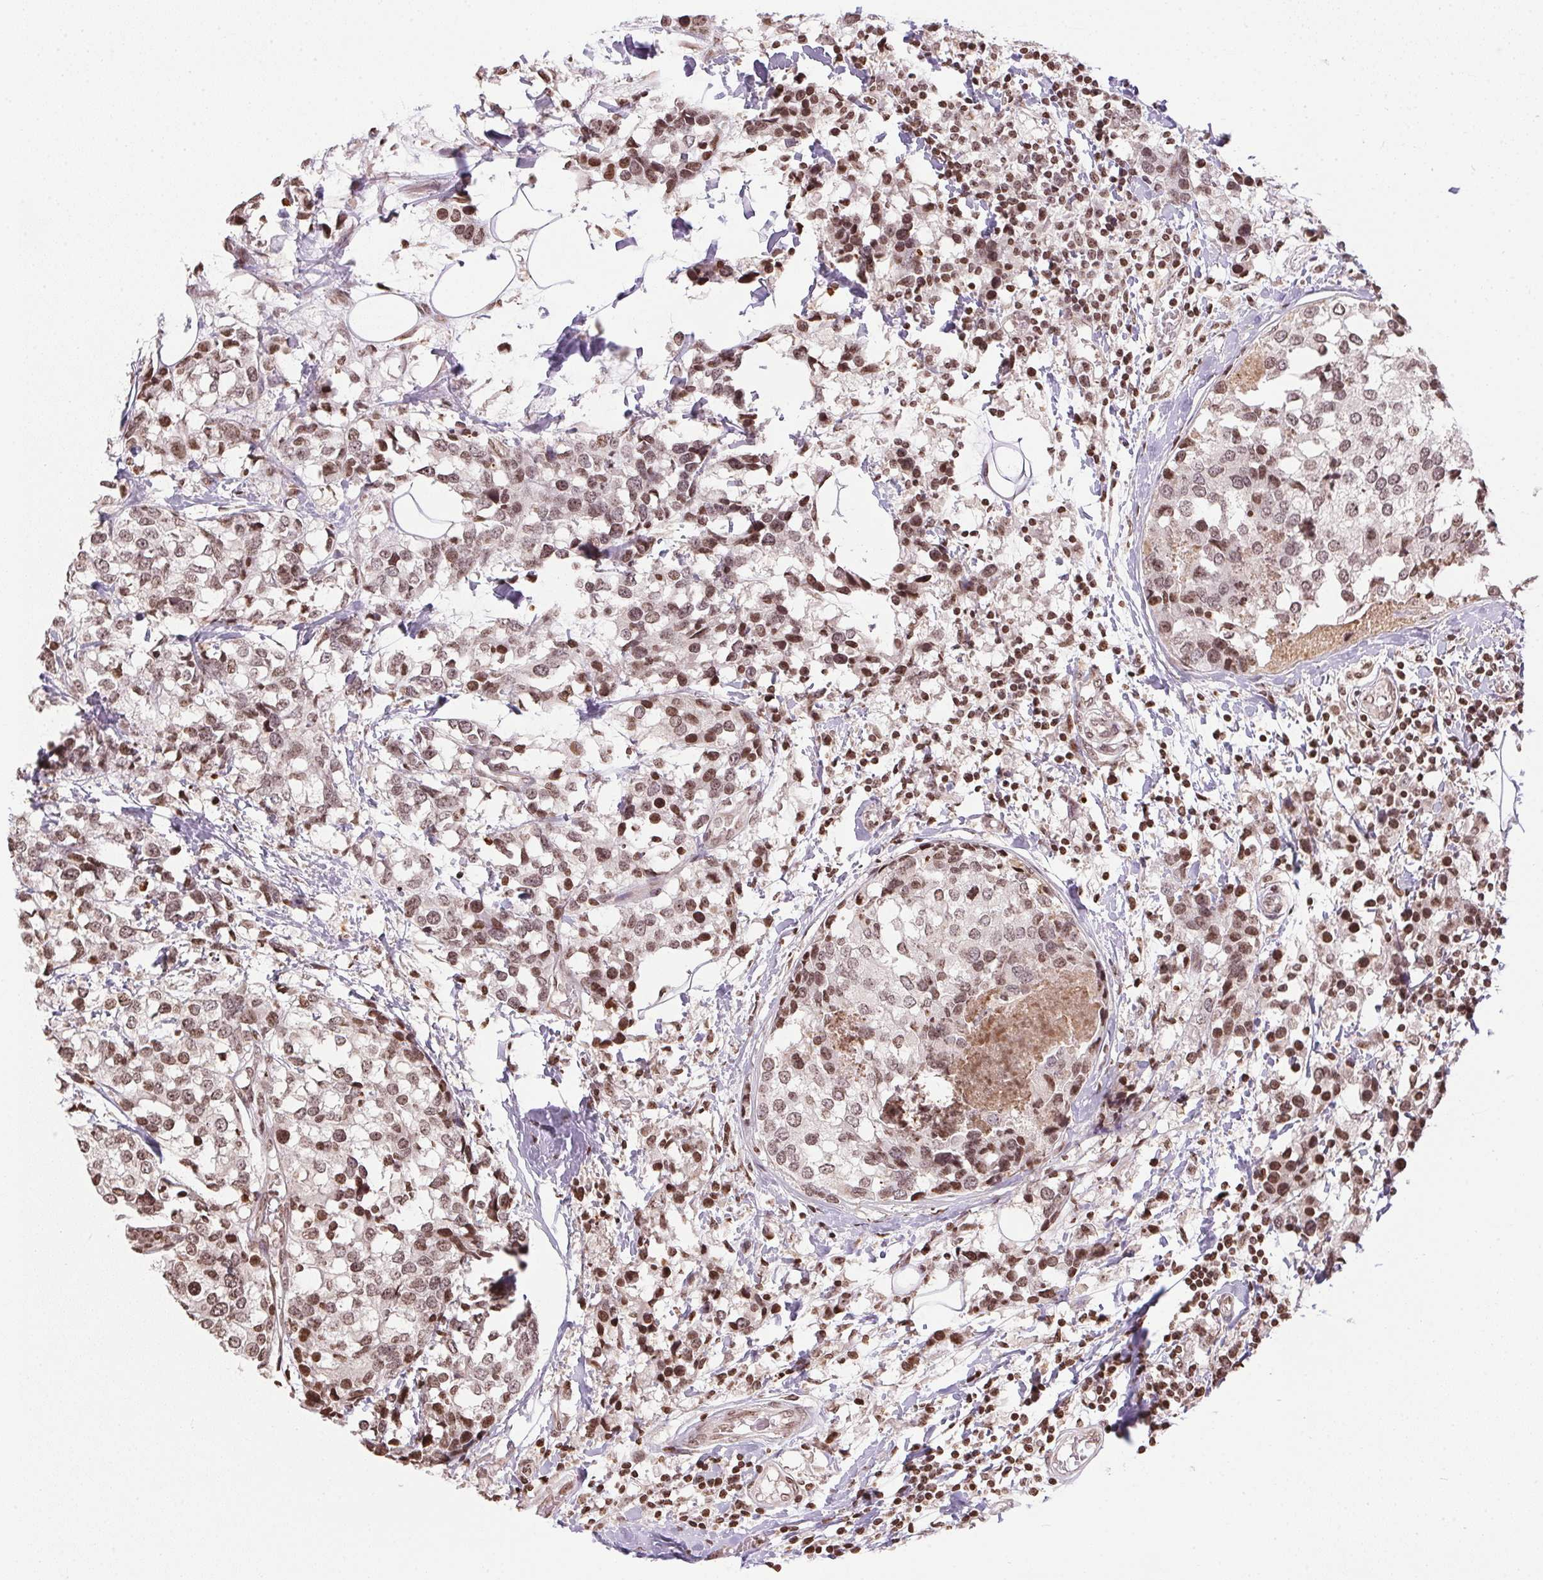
{"staining": {"intensity": "moderate", "quantity": ">75%", "location": "nuclear"}, "tissue": "breast cancer", "cell_type": "Tumor cells", "image_type": "cancer", "snomed": [{"axis": "morphology", "description": "Lobular carcinoma"}, {"axis": "topography", "description": "Breast"}], "caption": "Moderate nuclear protein expression is seen in approximately >75% of tumor cells in lobular carcinoma (breast).", "gene": "RNF181", "patient": {"sex": "female", "age": 59}}